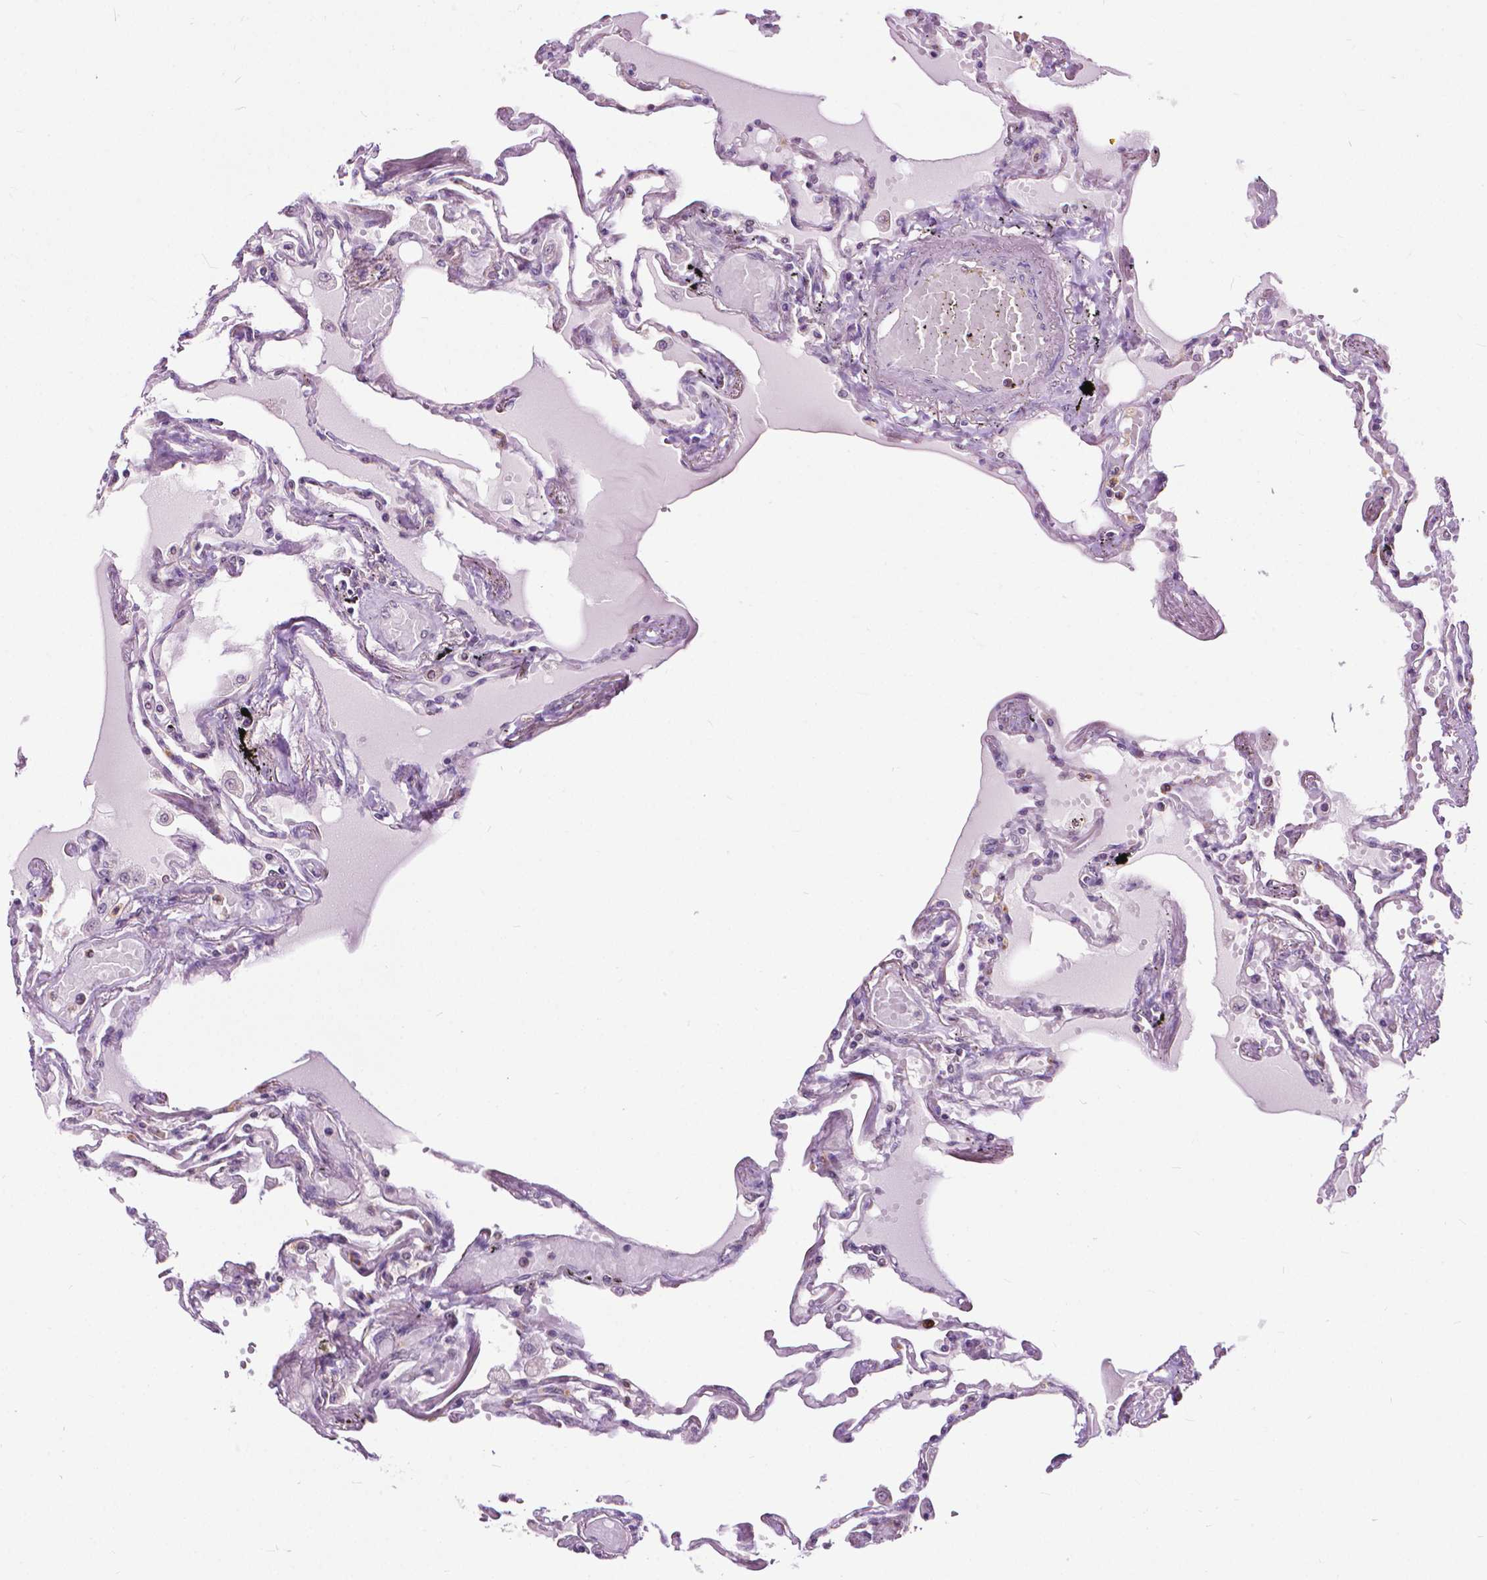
{"staining": {"intensity": "weak", "quantity": "<25%", "location": "cytoplasmic/membranous"}, "tissue": "lung", "cell_type": "Alveolar cells", "image_type": "normal", "snomed": [{"axis": "morphology", "description": "Normal tissue, NOS"}, {"axis": "morphology", "description": "Adenocarcinoma, NOS"}, {"axis": "topography", "description": "Cartilage tissue"}, {"axis": "topography", "description": "Lung"}], "caption": "Normal lung was stained to show a protein in brown. There is no significant staining in alveolar cells. (DAB (3,3'-diaminobenzidine) immunohistochemistry (IHC) with hematoxylin counter stain).", "gene": "TTC9B", "patient": {"sex": "female", "age": 67}}